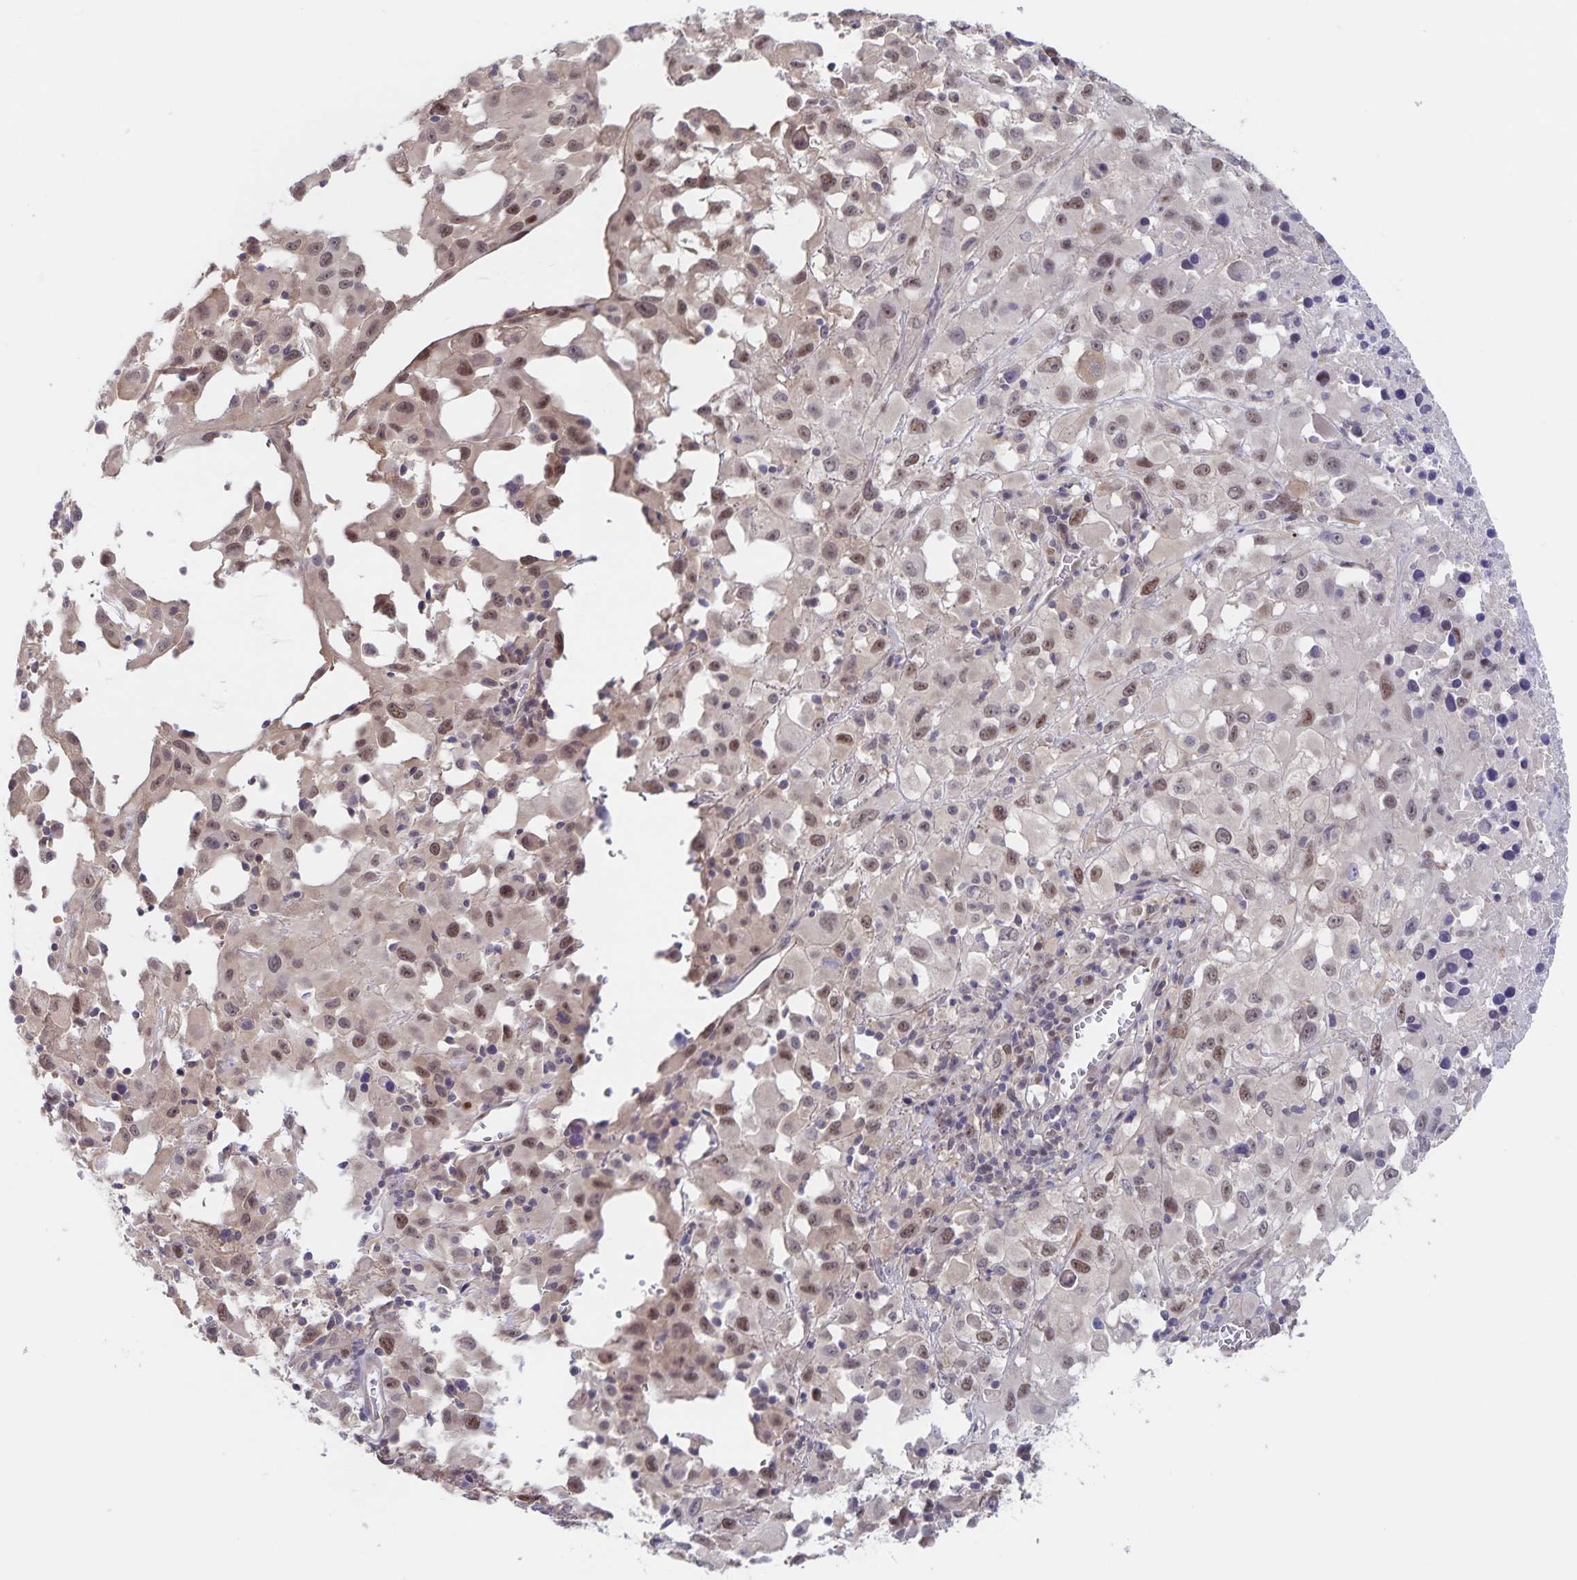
{"staining": {"intensity": "moderate", "quantity": ">75%", "location": "nuclear"}, "tissue": "melanoma", "cell_type": "Tumor cells", "image_type": "cancer", "snomed": [{"axis": "morphology", "description": "Malignant melanoma, Metastatic site"}, {"axis": "topography", "description": "Soft tissue"}], "caption": "Immunohistochemistry staining of melanoma, which exhibits medium levels of moderate nuclear positivity in about >75% of tumor cells indicating moderate nuclear protein positivity. The staining was performed using DAB (3,3'-diaminobenzidine) (brown) for protein detection and nuclei were counterstained in hematoxylin (blue).", "gene": "BAG6", "patient": {"sex": "male", "age": 50}}